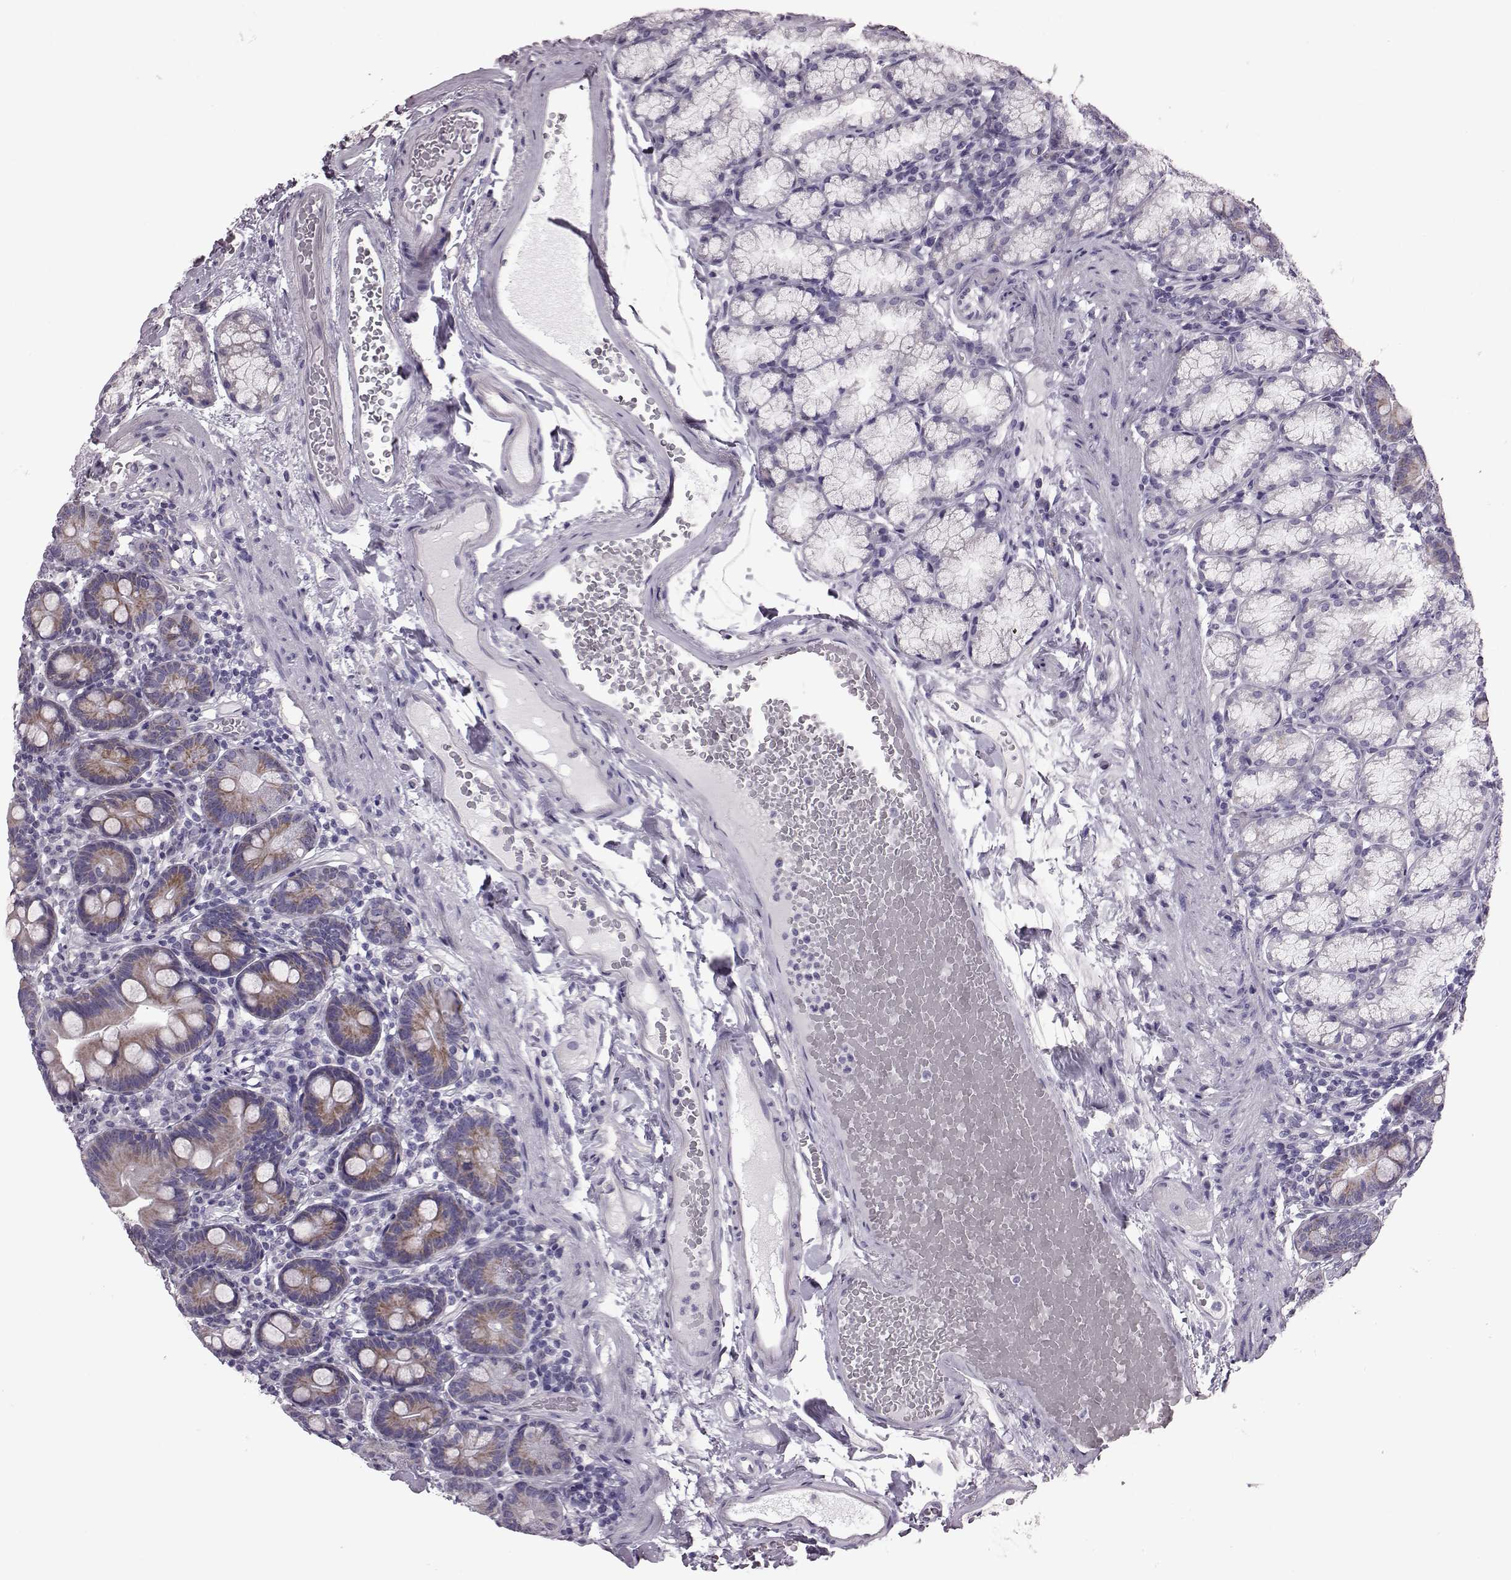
{"staining": {"intensity": "moderate", "quantity": ">75%", "location": "cytoplasmic/membranous"}, "tissue": "duodenum", "cell_type": "Glandular cells", "image_type": "normal", "snomed": [{"axis": "morphology", "description": "Normal tissue, NOS"}, {"axis": "topography", "description": "Duodenum"}], "caption": "This is an image of immunohistochemistry (IHC) staining of normal duodenum, which shows moderate expression in the cytoplasmic/membranous of glandular cells.", "gene": "RIMS2", "patient": {"sex": "female", "age": 67}}